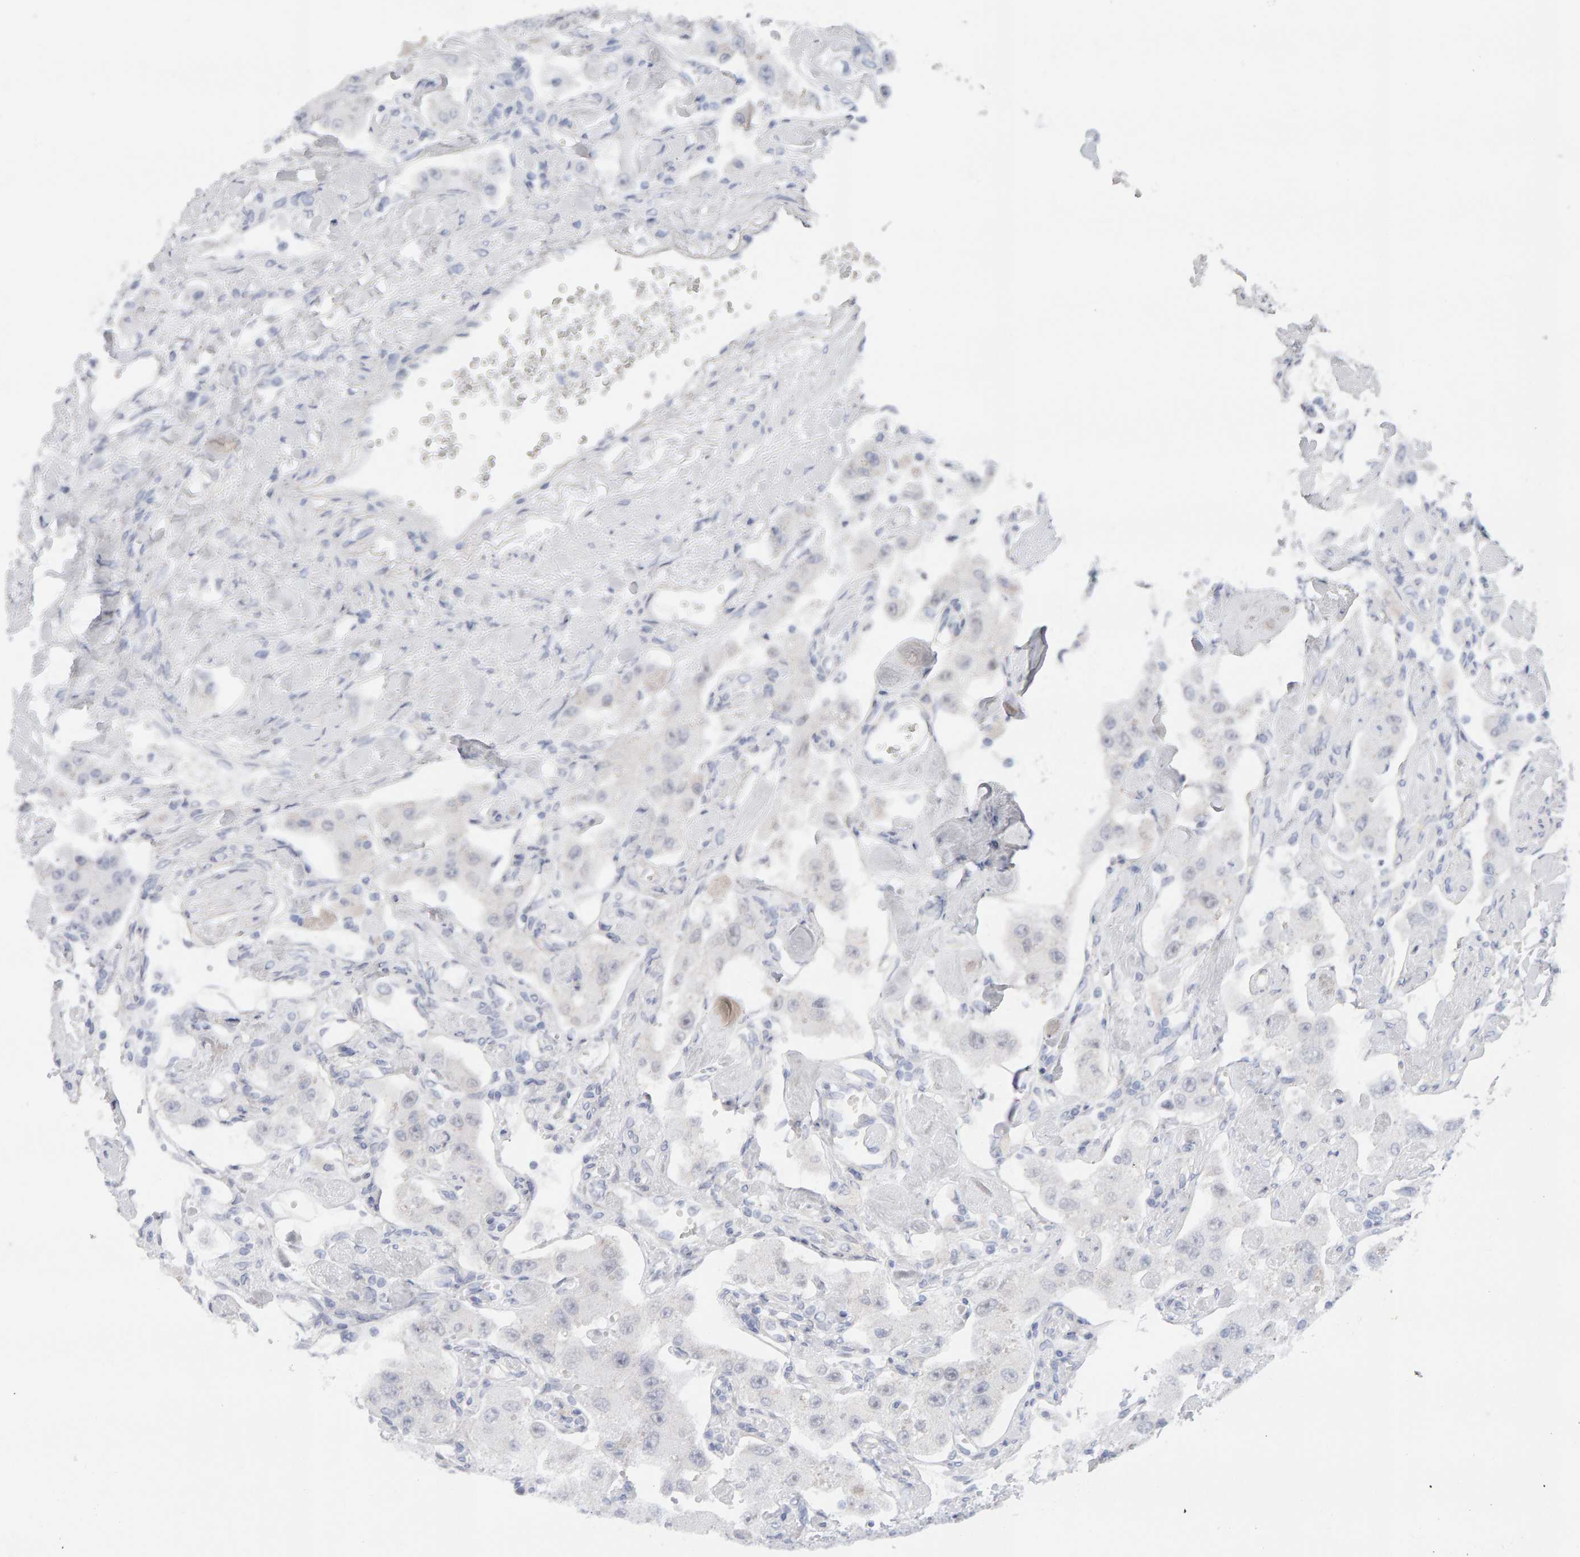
{"staining": {"intensity": "negative", "quantity": "none", "location": "none"}, "tissue": "carcinoid", "cell_type": "Tumor cells", "image_type": "cancer", "snomed": [{"axis": "morphology", "description": "Carcinoid, malignant, NOS"}, {"axis": "topography", "description": "Pancreas"}], "caption": "Immunohistochemical staining of human malignant carcinoid demonstrates no significant positivity in tumor cells.", "gene": "HNF4A", "patient": {"sex": "male", "age": 41}}